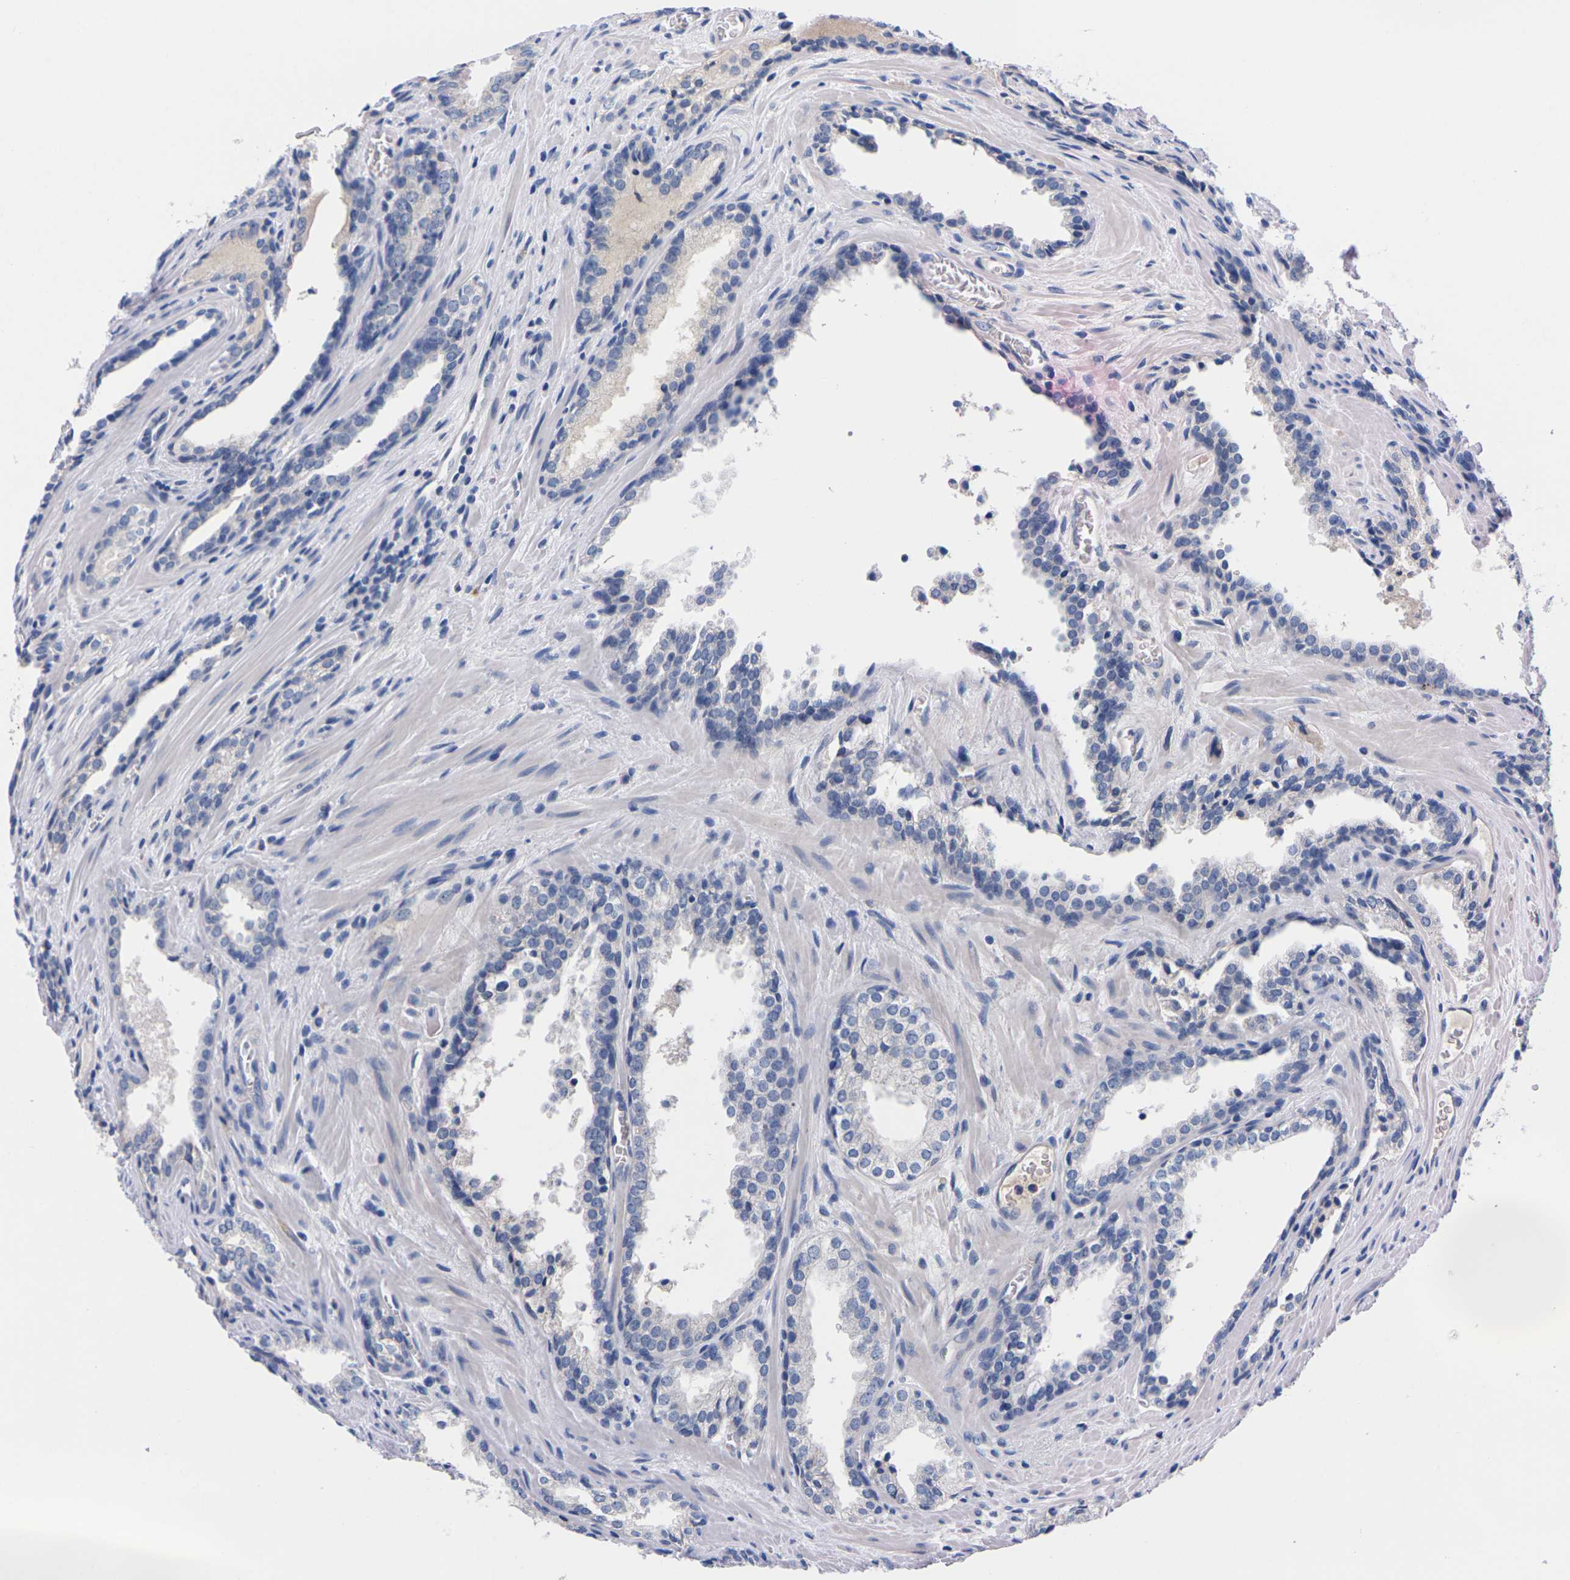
{"staining": {"intensity": "negative", "quantity": "none", "location": "none"}, "tissue": "prostate cancer", "cell_type": "Tumor cells", "image_type": "cancer", "snomed": [{"axis": "morphology", "description": "Adenocarcinoma, Low grade"}, {"axis": "topography", "description": "Prostate"}], "caption": "High power microscopy photomicrograph of an immunohistochemistry photomicrograph of prostate cancer (adenocarcinoma (low-grade)), revealing no significant expression in tumor cells.", "gene": "FAM210A", "patient": {"sex": "male", "age": 60}}